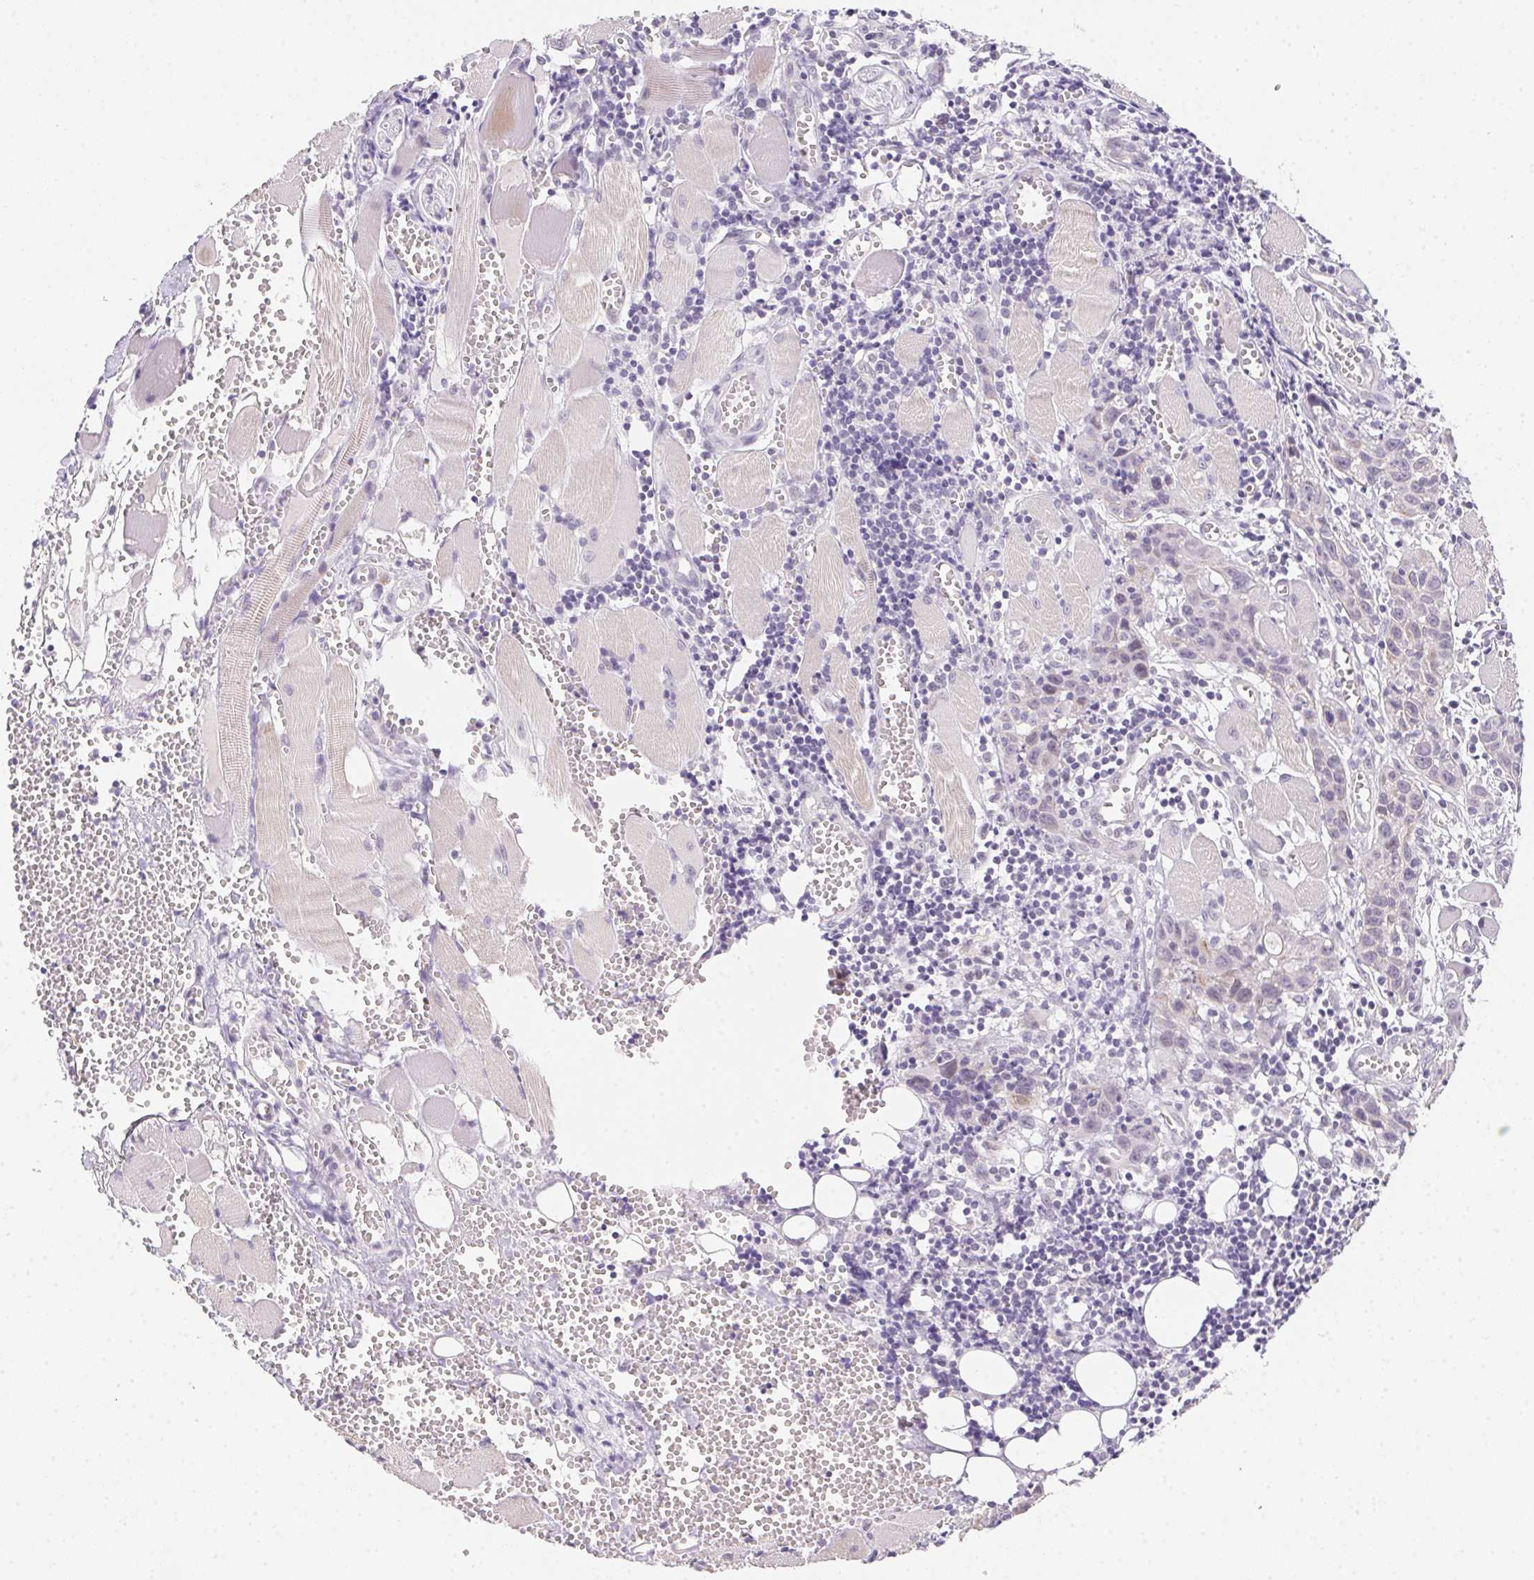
{"staining": {"intensity": "weak", "quantity": "<25%", "location": "cytoplasmic/membranous"}, "tissue": "head and neck cancer", "cell_type": "Tumor cells", "image_type": "cancer", "snomed": [{"axis": "morphology", "description": "Squamous cell carcinoma, NOS"}, {"axis": "topography", "description": "Oral tissue"}, {"axis": "topography", "description": "Head-Neck"}], "caption": "There is no significant expression in tumor cells of squamous cell carcinoma (head and neck).", "gene": "MORC1", "patient": {"sex": "male", "age": 58}}